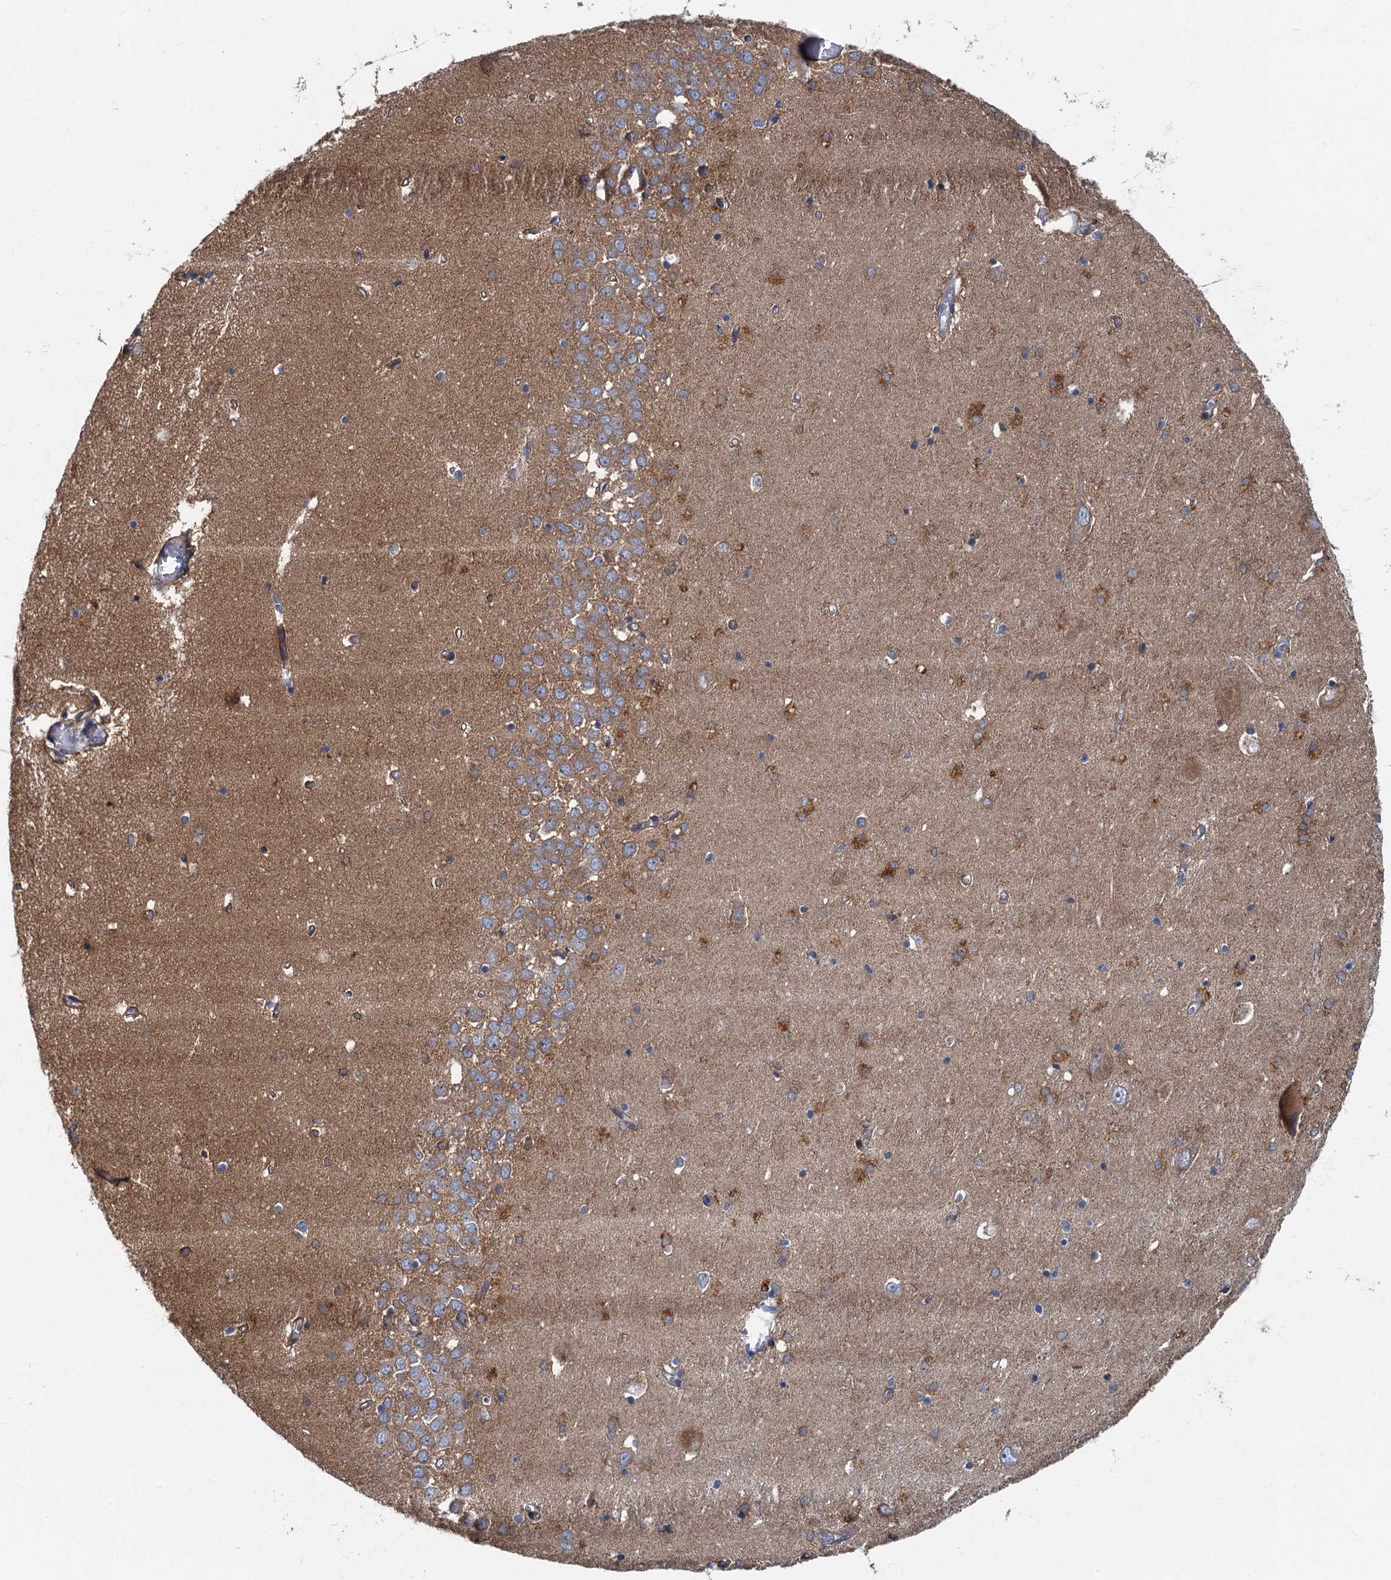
{"staining": {"intensity": "moderate", "quantity": "<25%", "location": "cytoplasmic/membranous"}, "tissue": "hippocampus", "cell_type": "Glial cells", "image_type": "normal", "snomed": [{"axis": "morphology", "description": "Normal tissue, NOS"}, {"axis": "topography", "description": "Hippocampus"}], "caption": "Hippocampus was stained to show a protein in brown. There is low levels of moderate cytoplasmic/membranous staining in approximately <25% of glial cells. (Stains: DAB (3,3'-diaminobenzidine) in brown, nuclei in blue, Microscopy: brightfield microscopy at high magnification).", "gene": "SPDYC", "patient": {"sex": "male", "age": 70}}